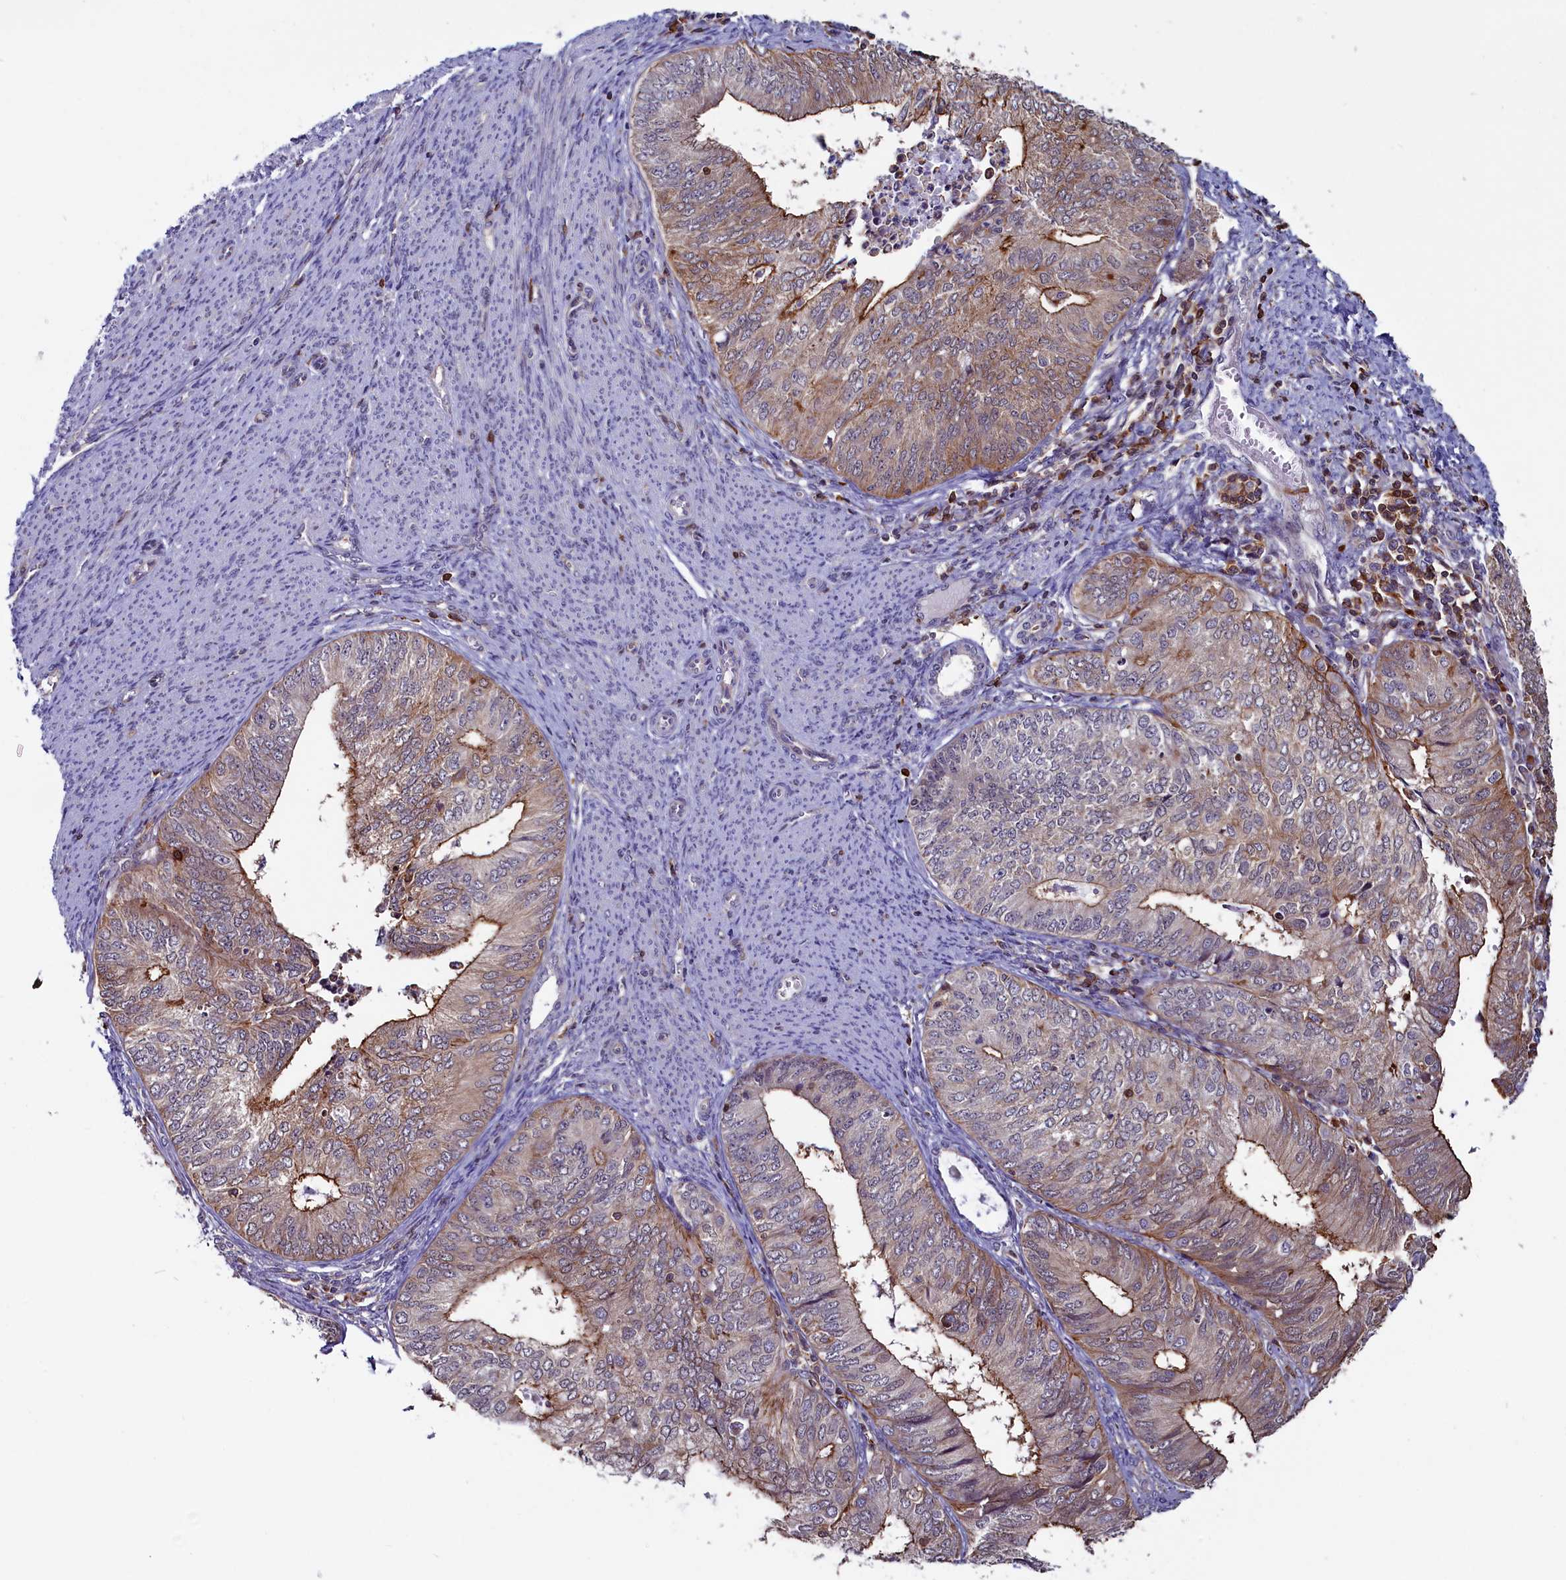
{"staining": {"intensity": "moderate", "quantity": "25%-75%", "location": "cytoplasmic/membranous"}, "tissue": "endometrial cancer", "cell_type": "Tumor cells", "image_type": "cancer", "snomed": [{"axis": "morphology", "description": "Adenocarcinoma, NOS"}, {"axis": "topography", "description": "Endometrium"}], "caption": "IHC histopathology image of human endometrial cancer (adenocarcinoma) stained for a protein (brown), which displays medium levels of moderate cytoplasmic/membranous staining in about 25%-75% of tumor cells.", "gene": "CIAPIN1", "patient": {"sex": "female", "age": 68}}